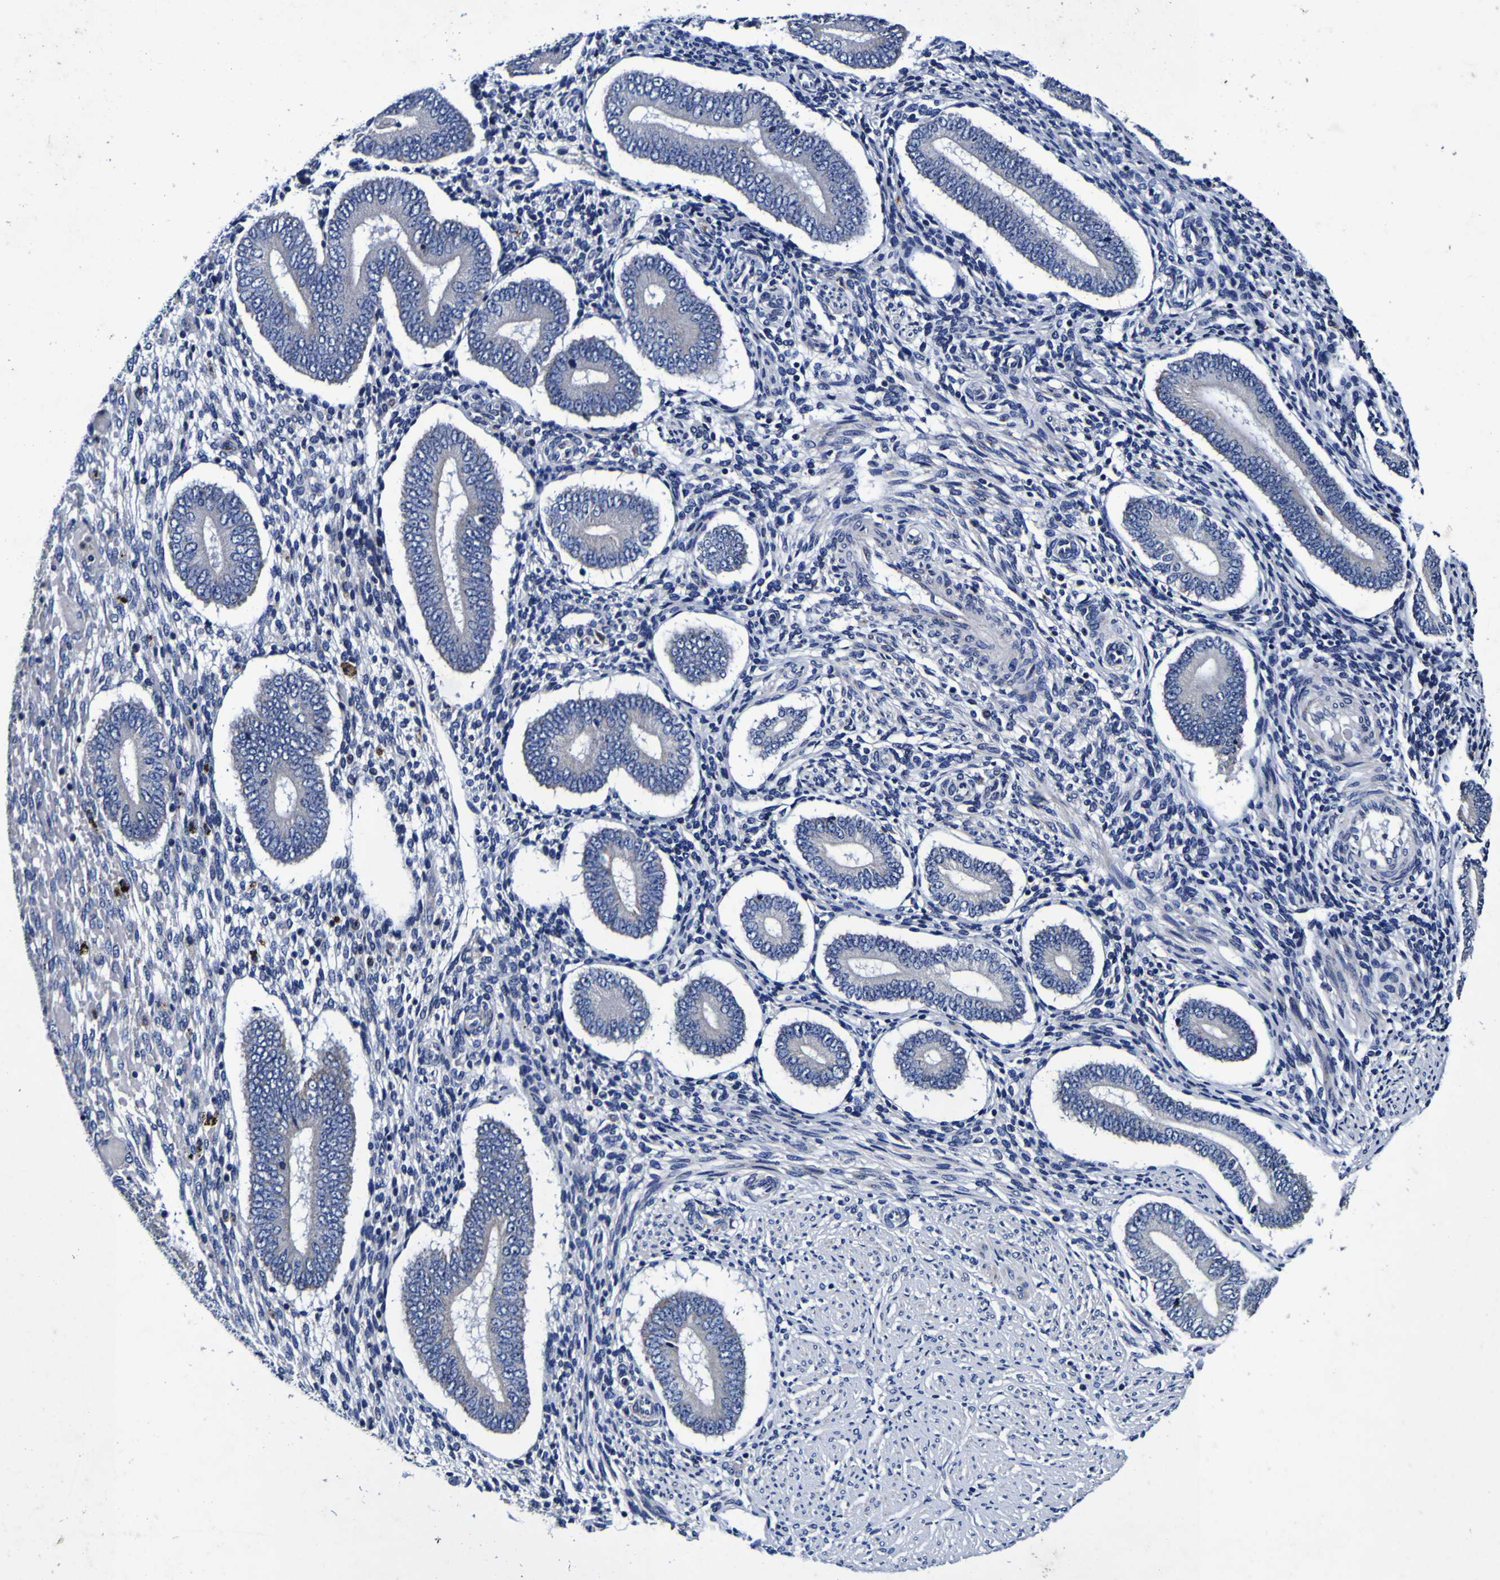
{"staining": {"intensity": "negative", "quantity": "none", "location": "none"}, "tissue": "endometrium", "cell_type": "Cells in endometrial stroma", "image_type": "normal", "snomed": [{"axis": "morphology", "description": "Normal tissue, NOS"}, {"axis": "topography", "description": "Endometrium"}], "caption": "IHC of benign endometrium demonstrates no positivity in cells in endometrial stroma. (Brightfield microscopy of DAB immunohistochemistry at high magnification).", "gene": "PANK4", "patient": {"sex": "female", "age": 42}}